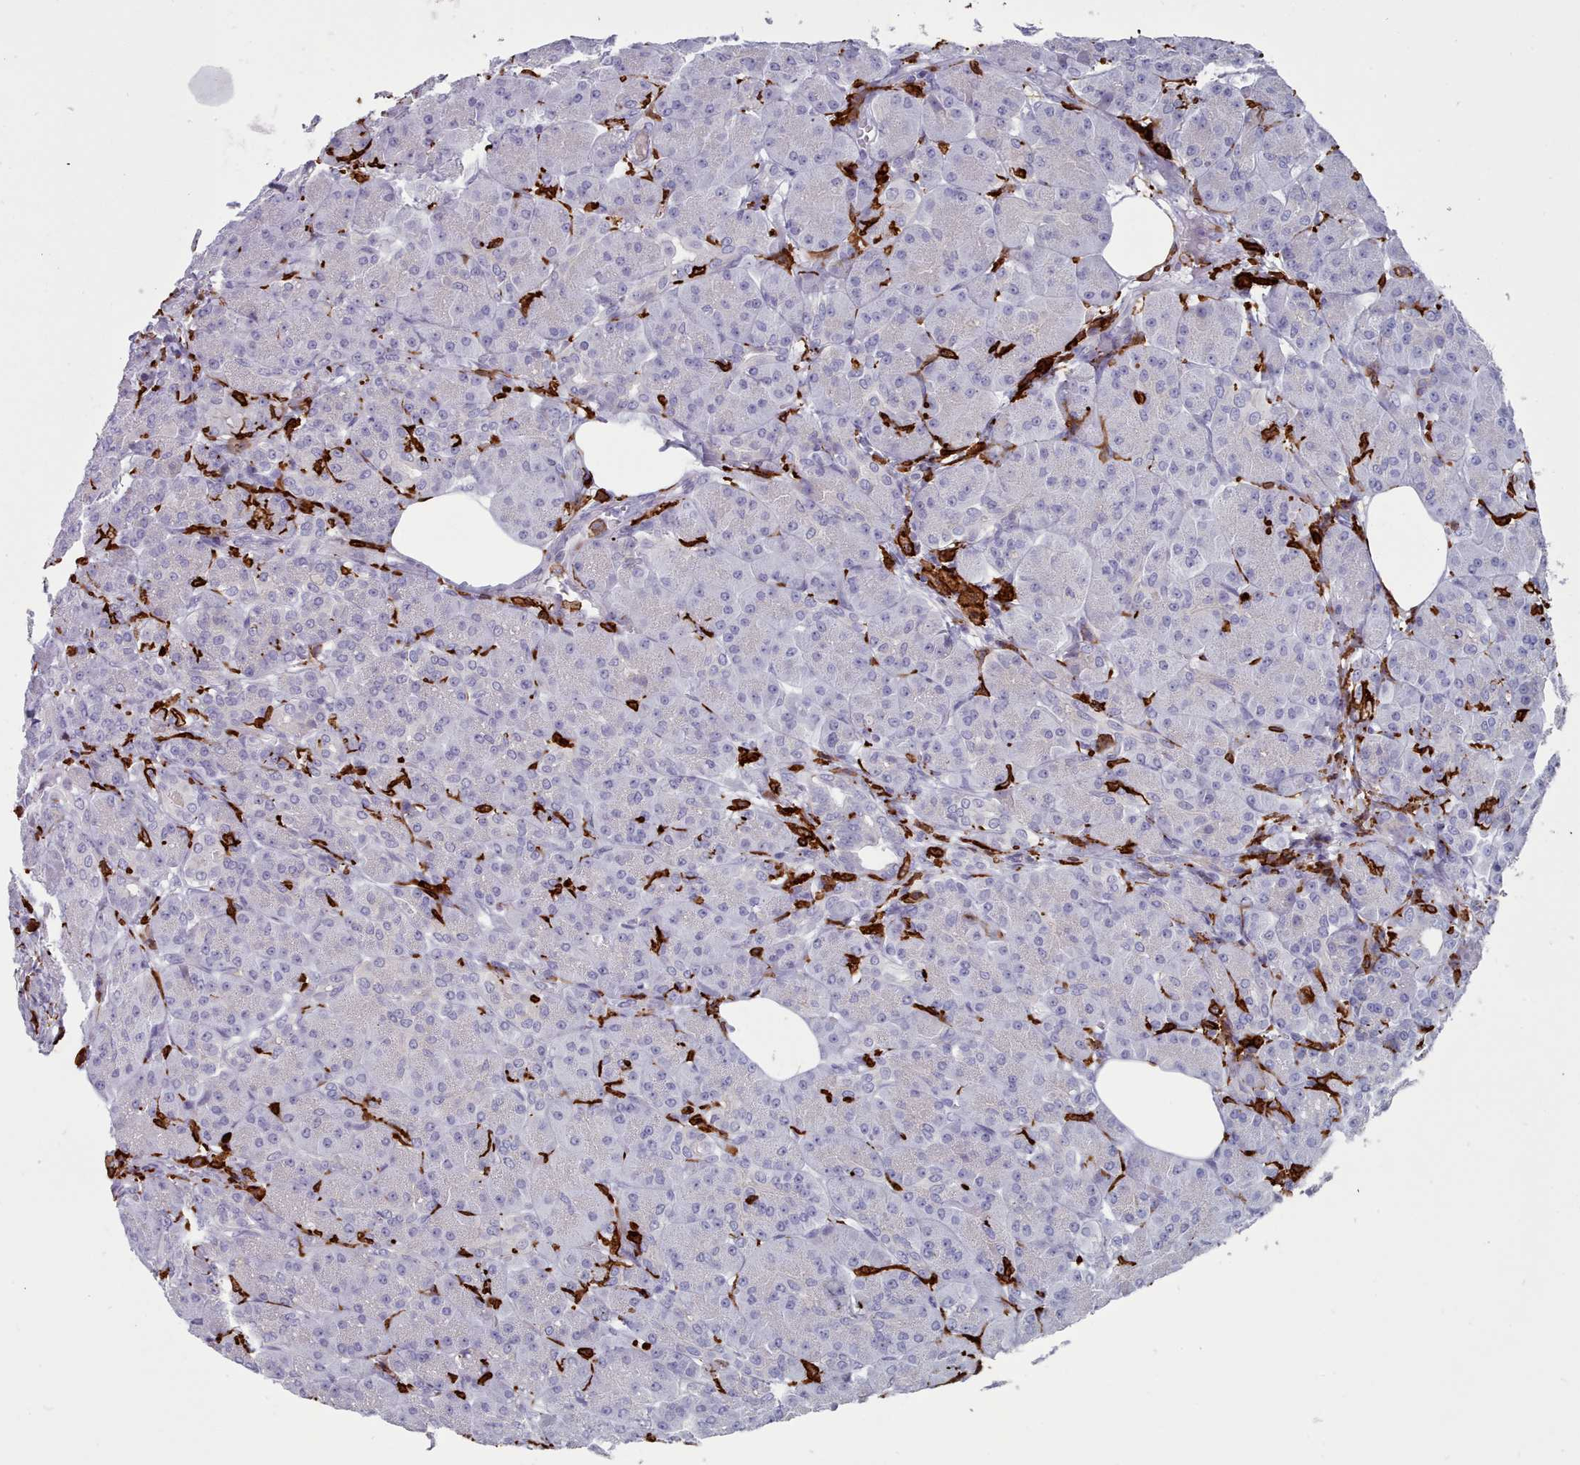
{"staining": {"intensity": "negative", "quantity": "none", "location": "none"}, "tissue": "pancreas", "cell_type": "Exocrine glandular cells", "image_type": "normal", "snomed": [{"axis": "morphology", "description": "Normal tissue, NOS"}, {"axis": "topography", "description": "Pancreas"}], "caption": "Immunohistochemistry (IHC) of normal human pancreas demonstrates no positivity in exocrine glandular cells. Nuclei are stained in blue.", "gene": "AIF1", "patient": {"sex": "male", "age": 63}}